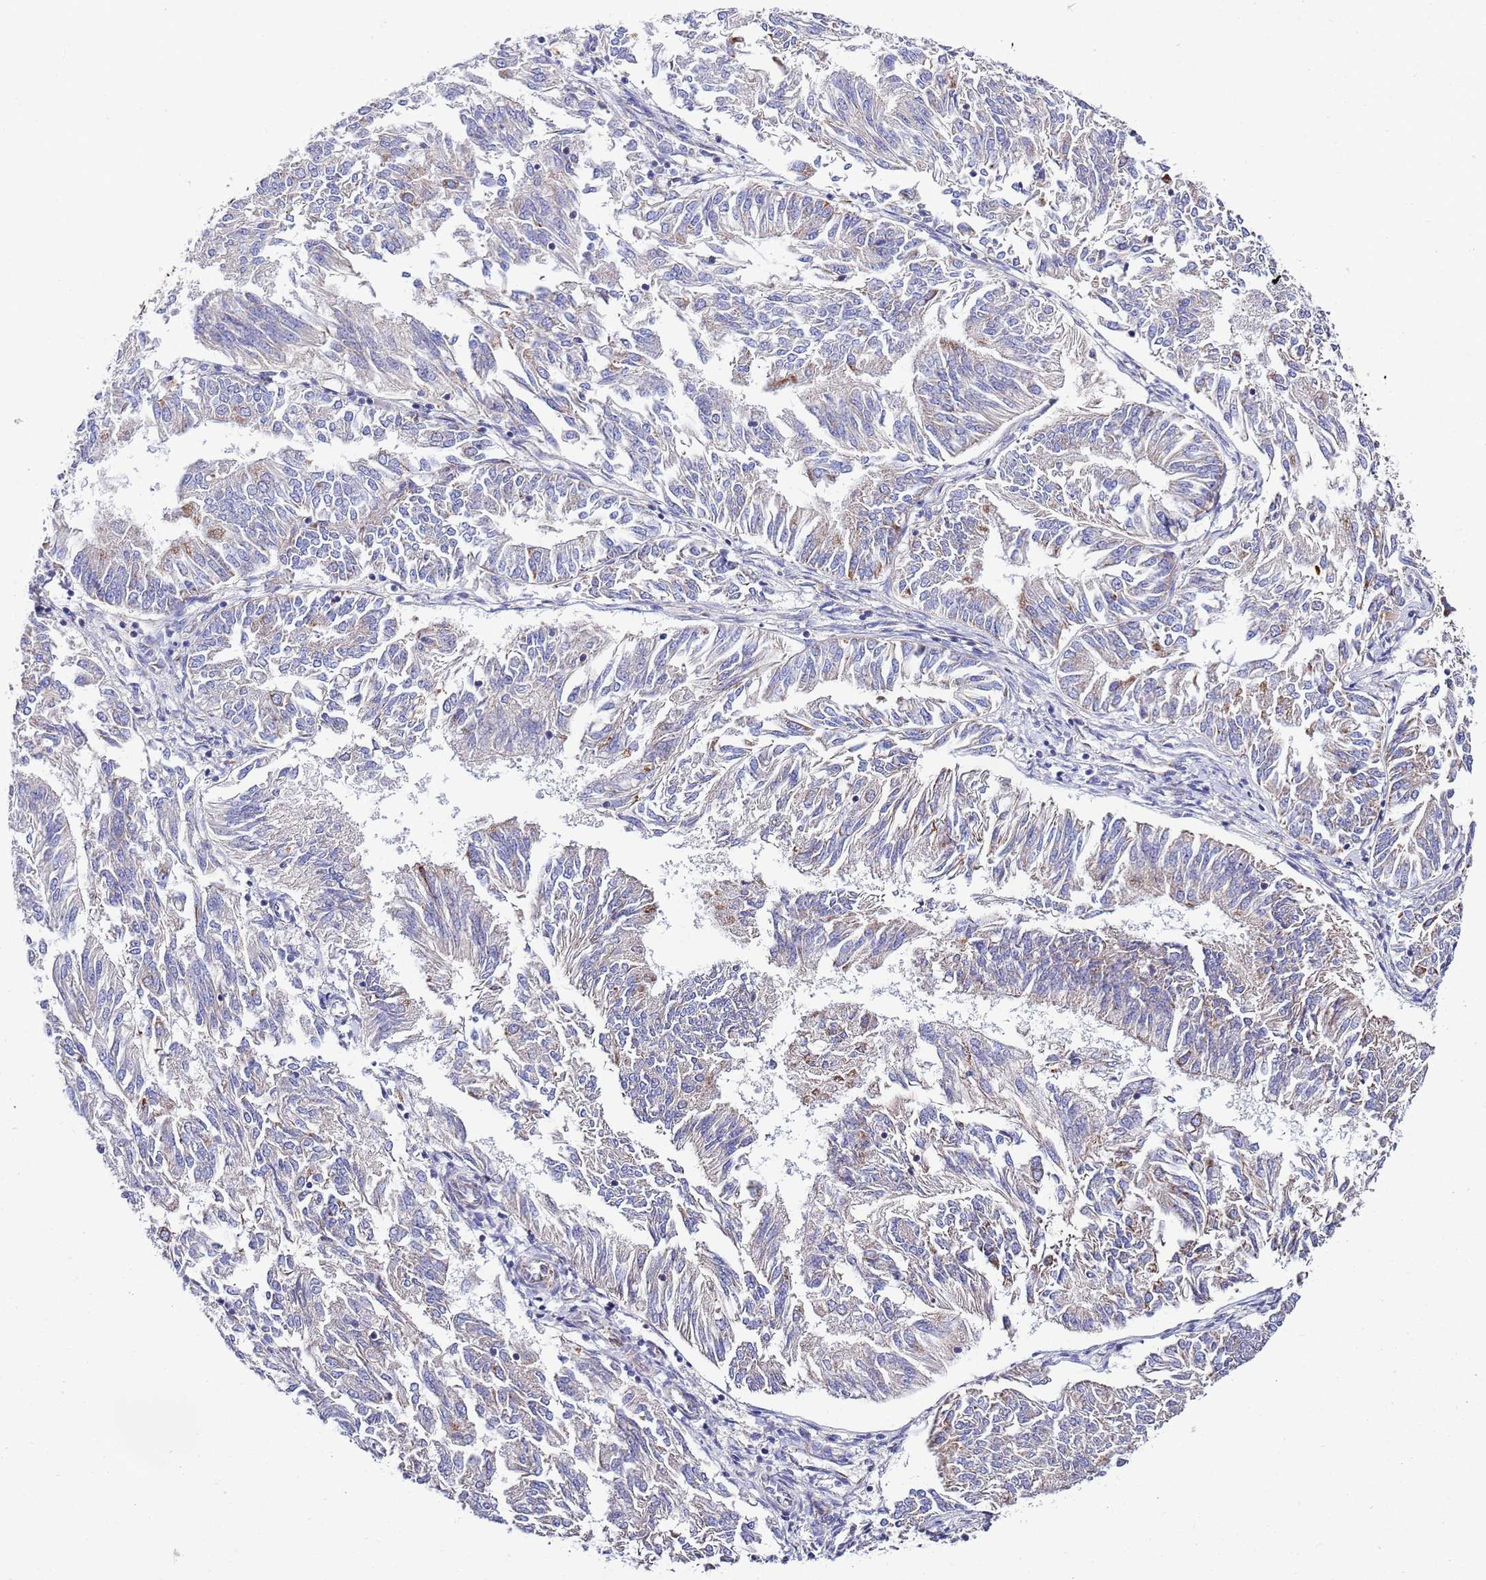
{"staining": {"intensity": "moderate", "quantity": "<25%", "location": "cytoplasmic/membranous"}, "tissue": "endometrial cancer", "cell_type": "Tumor cells", "image_type": "cancer", "snomed": [{"axis": "morphology", "description": "Adenocarcinoma, NOS"}, {"axis": "topography", "description": "Endometrium"}], "caption": "Tumor cells exhibit low levels of moderate cytoplasmic/membranous expression in approximately <25% of cells in human endometrial adenocarcinoma. The staining was performed using DAB to visualize the protein expression in brown, while the nuclei were stained in blue with hematoxylin (Magnification: 20x).", "gene": "EMC8", "patient": {"sex": "female", "age": 58}}